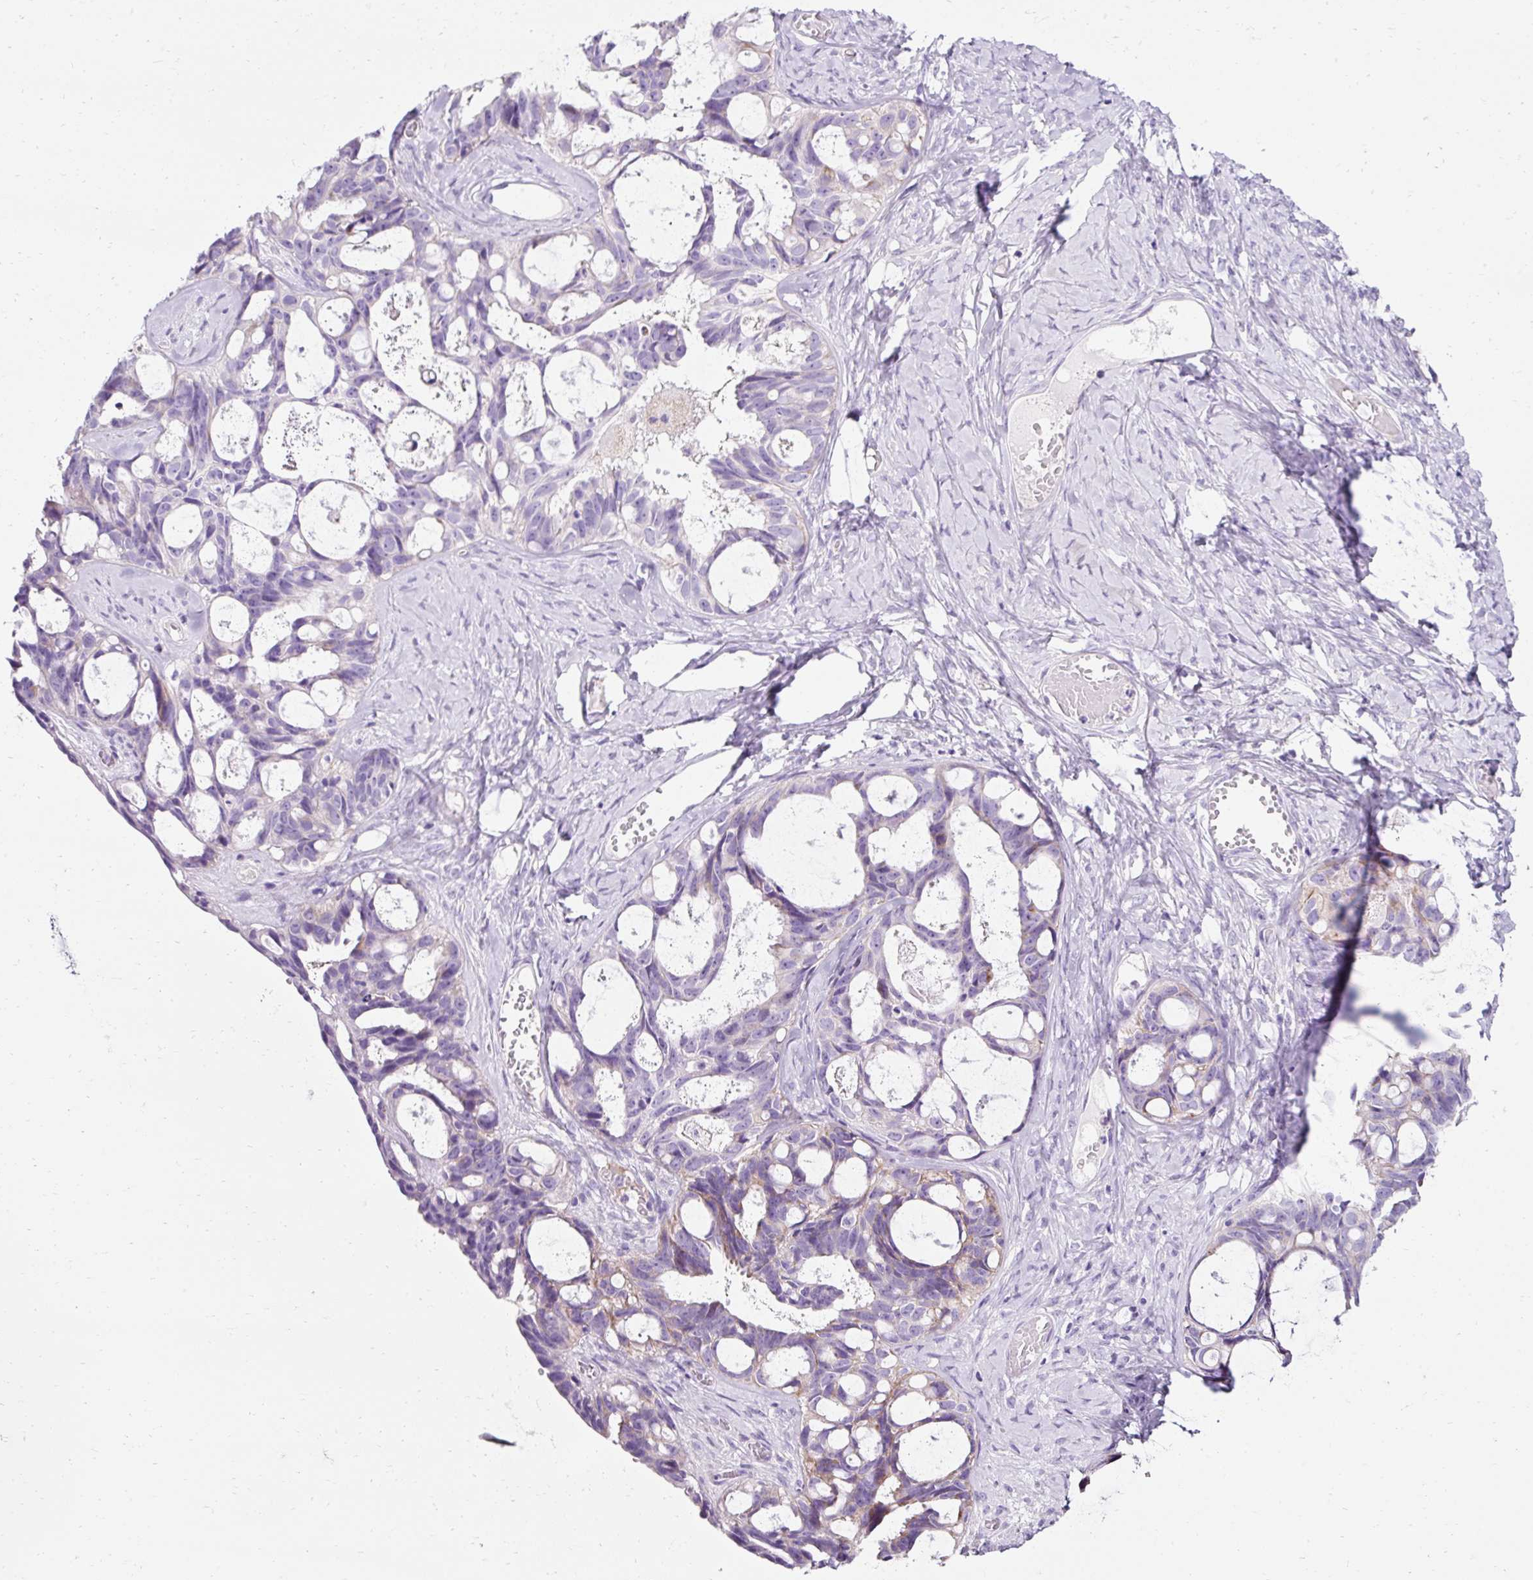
{"staining": {"intensity": "negative", "quantity": "none", "location": "none"}, "tissue": "ovarian cancer", "cell_type": "Tumor cells", "image_type": "cancer", "snomed": [{"axis": "morphology", "description": "Cystadenocarcinoma, serous, NOS"}, {"axis": "topography", "description": "Ovary"}], "caption": "This is an IHC image of ovarian serous cystadenocarcinoma. There is no expression in tumor cells.", "gene": "PLPP2", "patient": {"sex": "female", "age": 69}}